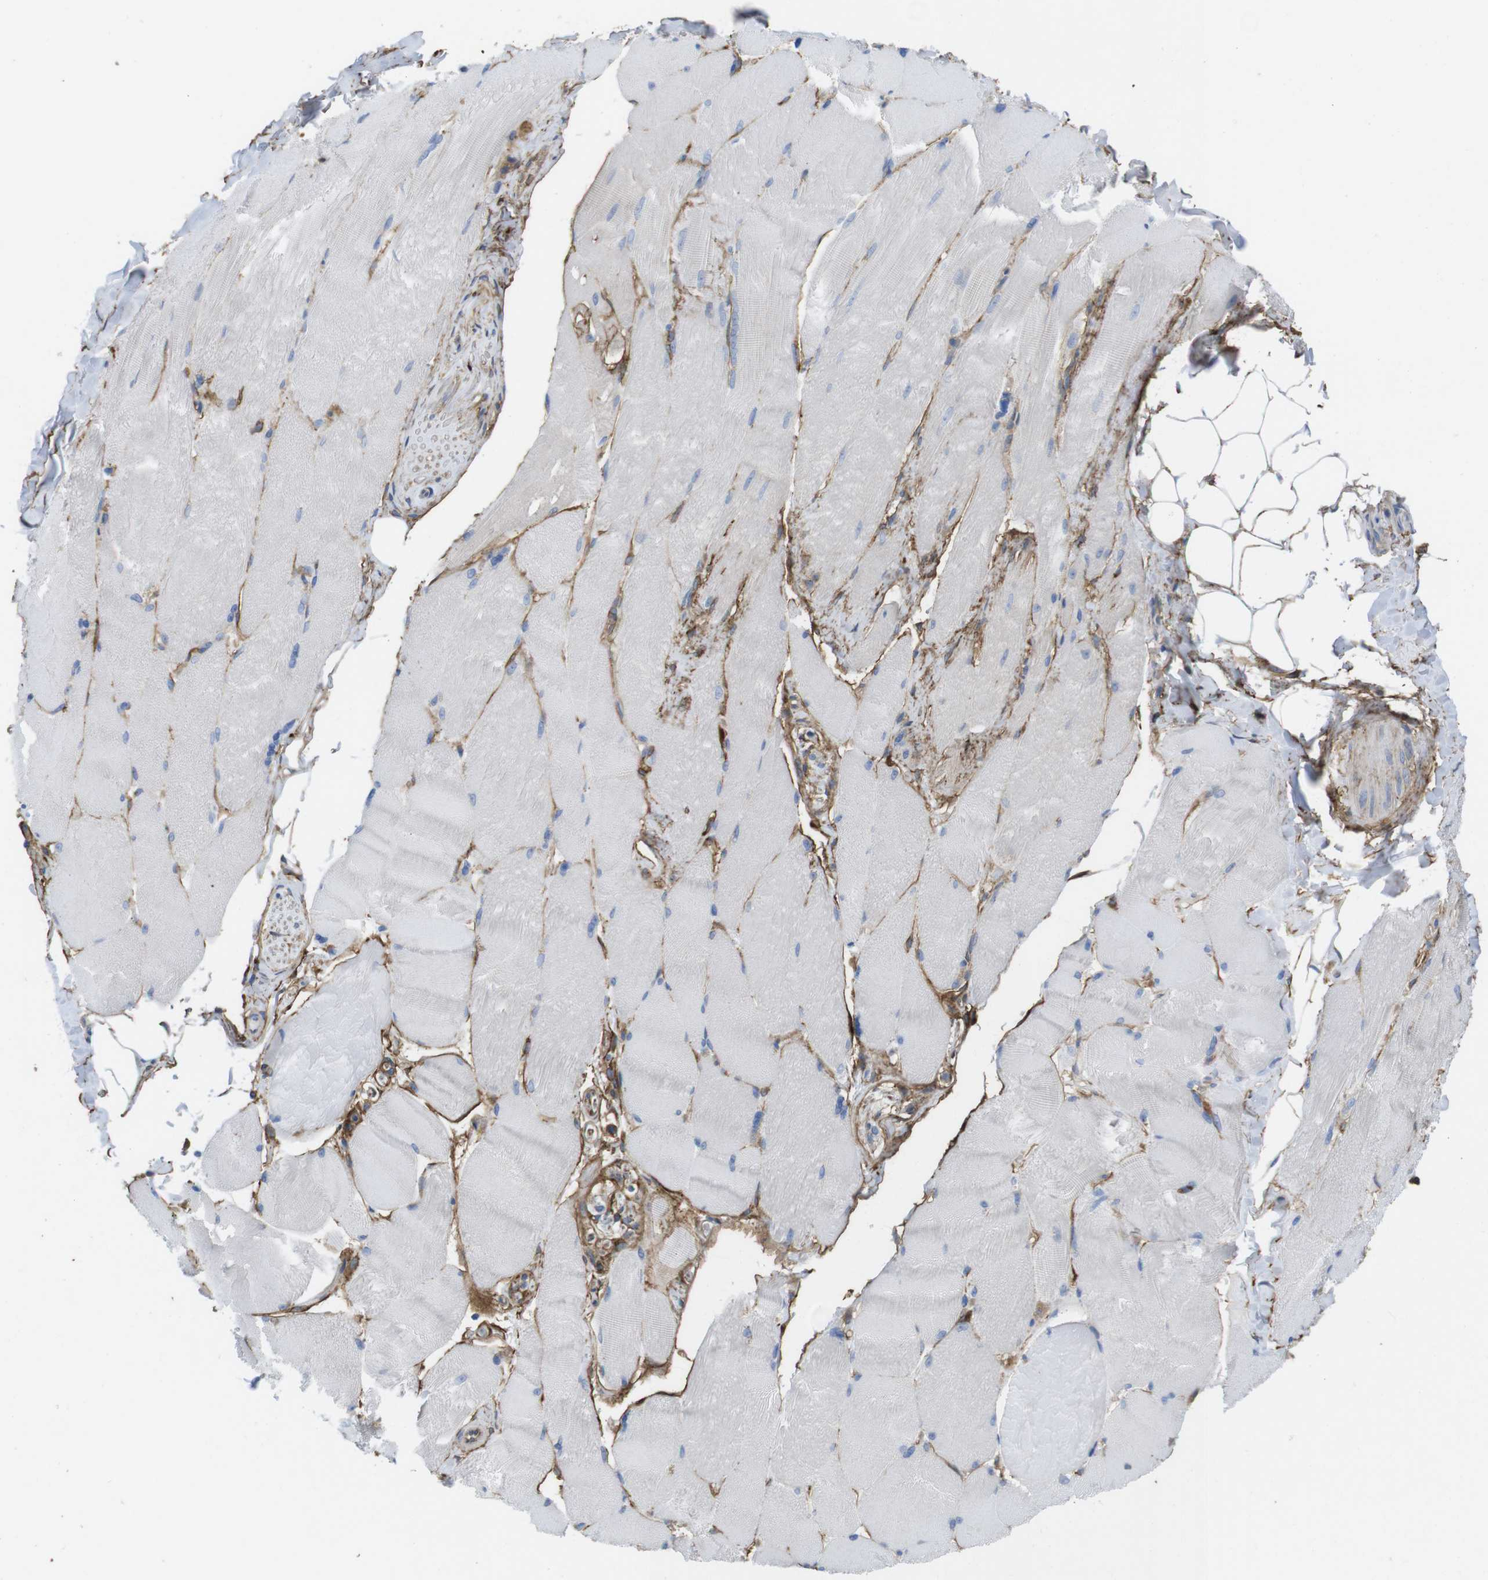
{"staining": {"intensity": "negative", "quantity": "none", "location": "none"}, "tissue": "skeletal muscle", "cell_type": "Myocytes", "image_type": "normal", "snomed": [{"axis": "morphology", "description": "Normal tissue, NOS"}, {"axis": "topography", "description": "Skin"}, {"axis": "topography", "description": "Skeletal muscle"}], "caption": "An immunohistochemistry (IHC) histopathology image of normal skeletal muscle is shown. There is no staining in myocytes of skeletal muscle.", "gene": "CYBRD1", "patient": {"sex": "male", "age": 83}}